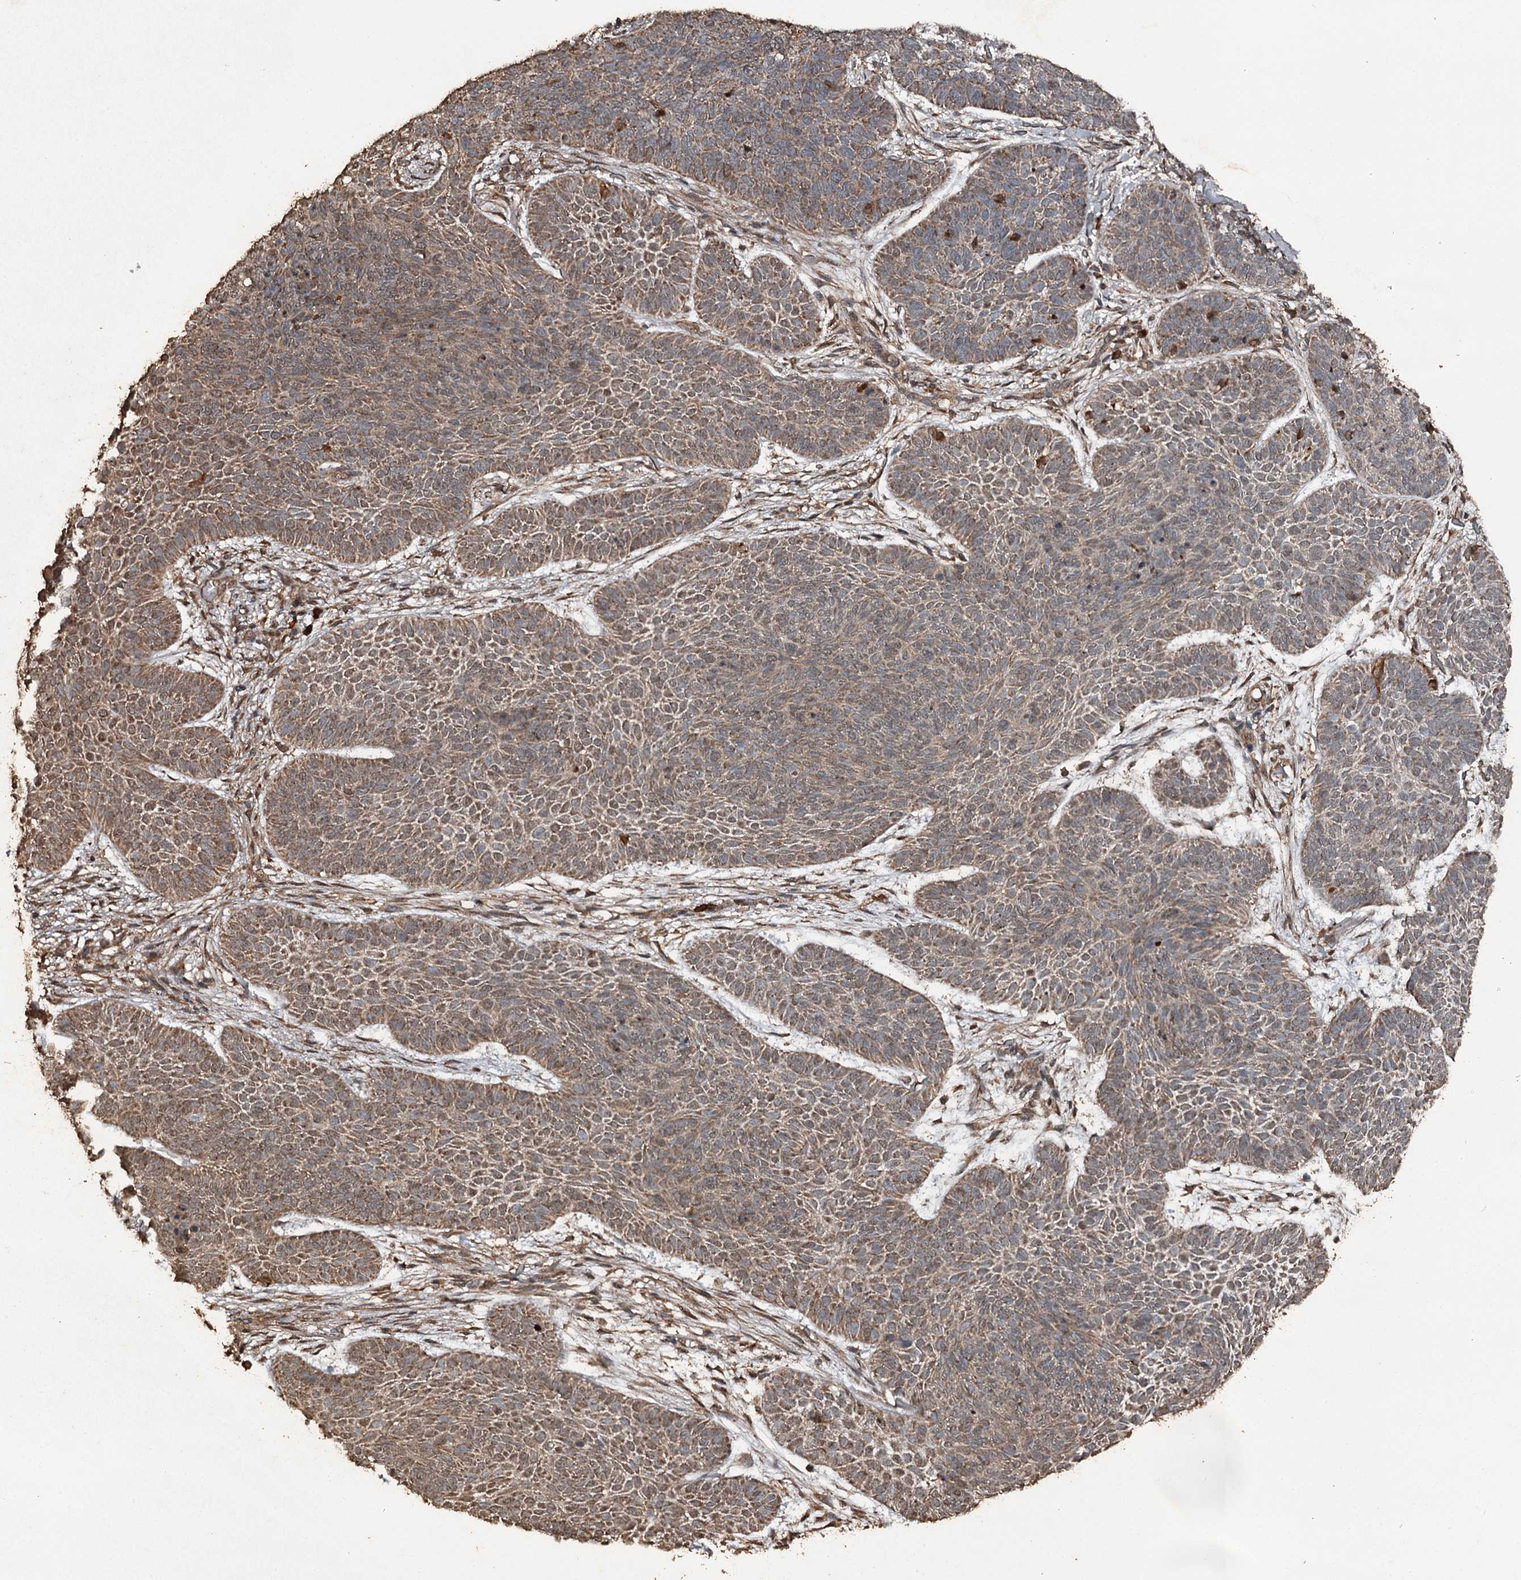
{"staining": {"intensity": "moderate", "quantity": ">75%", "location": "cytoplasmic/membranous"}, "tissue": "skin cancer", "cell_type": "Tumor cells", "image_type": "cancer", "snomed": [{"axis": "morphology", "description": "Basal cell carcinoma"}, {"axis": "topography", "description": "Skin"}], "caption": "Basal cell carcinoma (skin) tissue reveals moderate cytoplasmic/membranous positivity in about >75% of tumor cells, visualized by immunohistochemistry.", "gene": "WIPI1", "patient": {"sex": "male", "age": 85}}